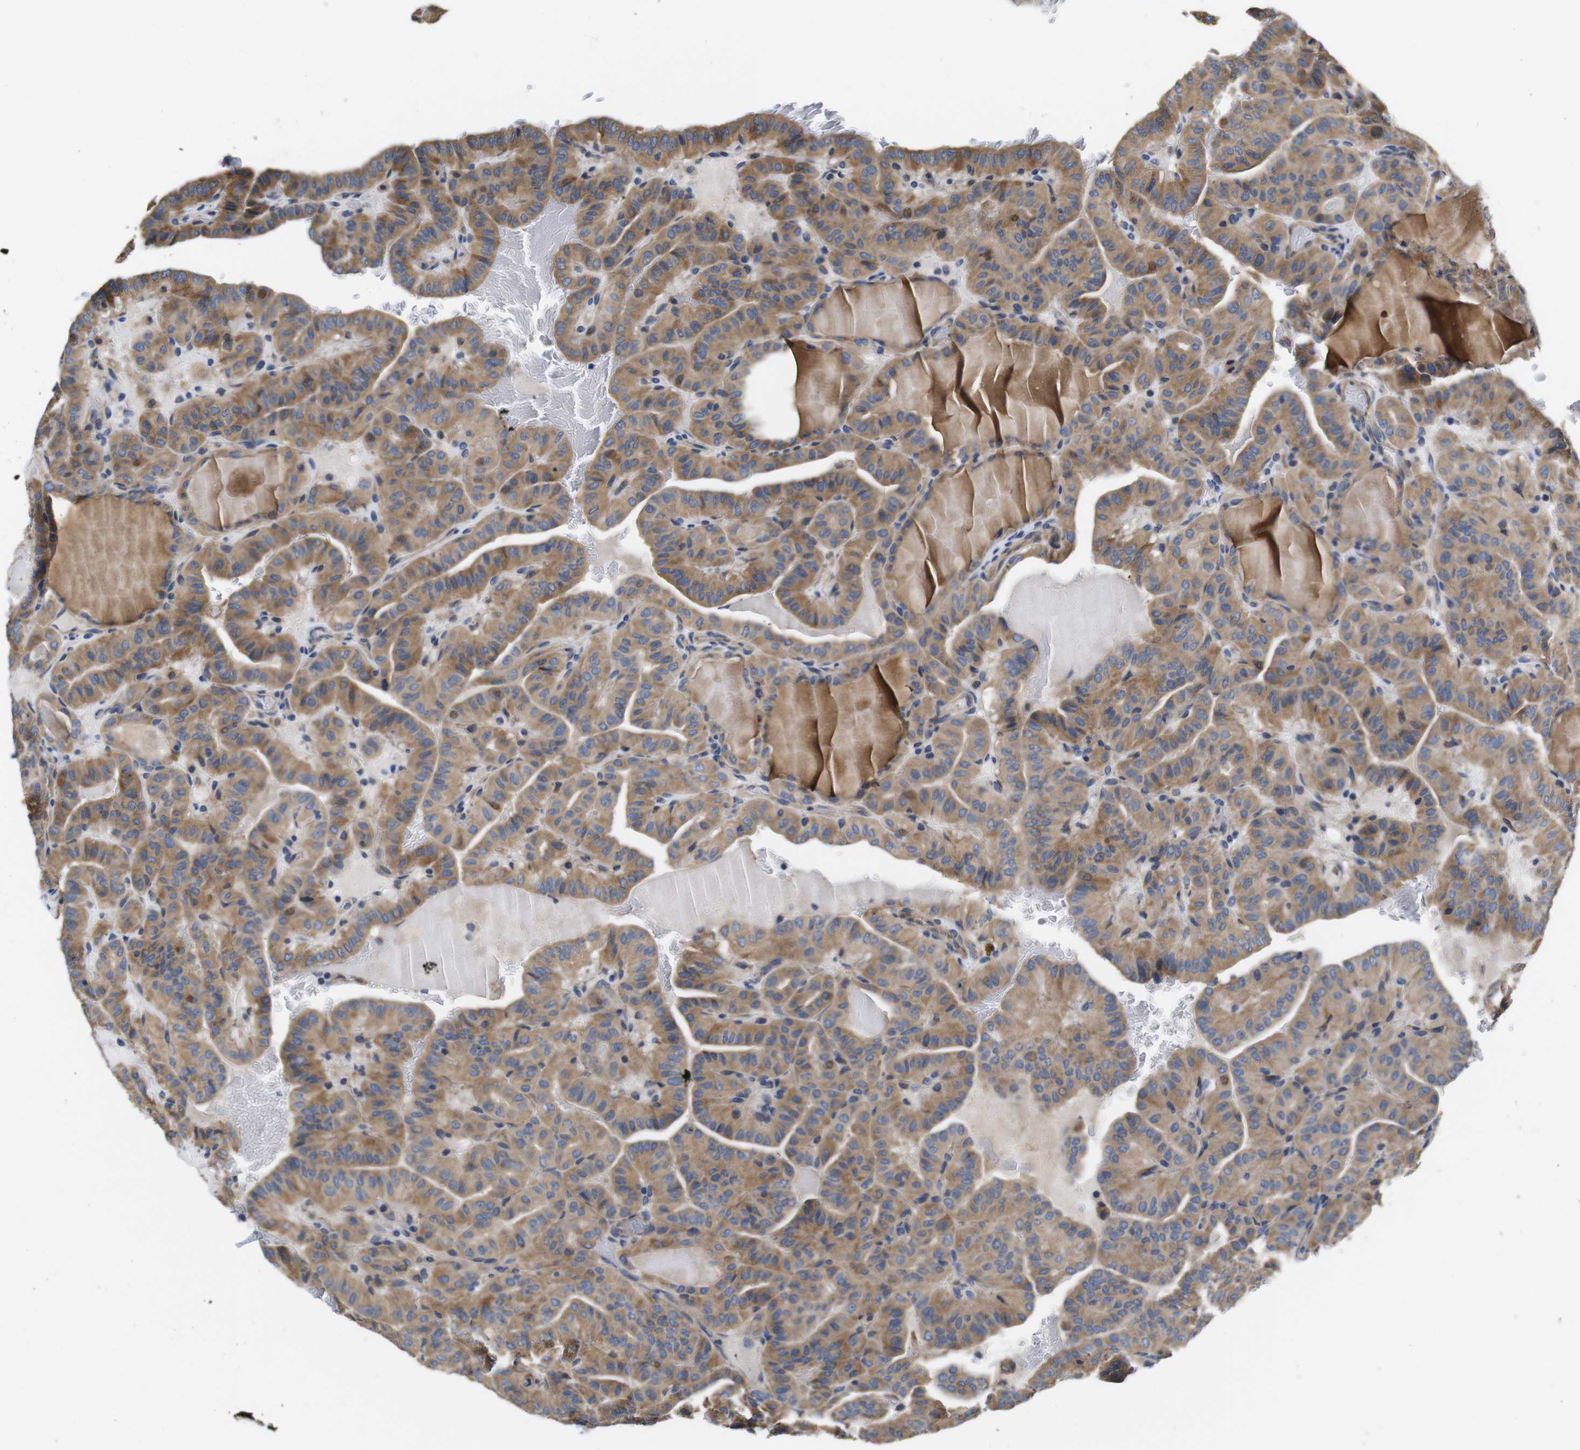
{"staining": {"intensity": "moderate", "quantity": ">75%", "location": "cytoplasmic/membranous"}, "tissue": "thyroid cancer", "cell_type": "Tumor cells", "image_type": "cancer", "snomed": [{"axis": "morphology", "description": "Papillary adenocarcinoma, NOS"}, {"axis": "topography", "description": "Thyroid gland"}], "caption": "Human papillary adenocarcinoma (thyroid) stained with a brown dye displays moderate cytoplasmic/membranous positive staining in about >75% of tumor cells.", "gene": "MARCHF7", "patient": {"sex": "male", "age": 77}}